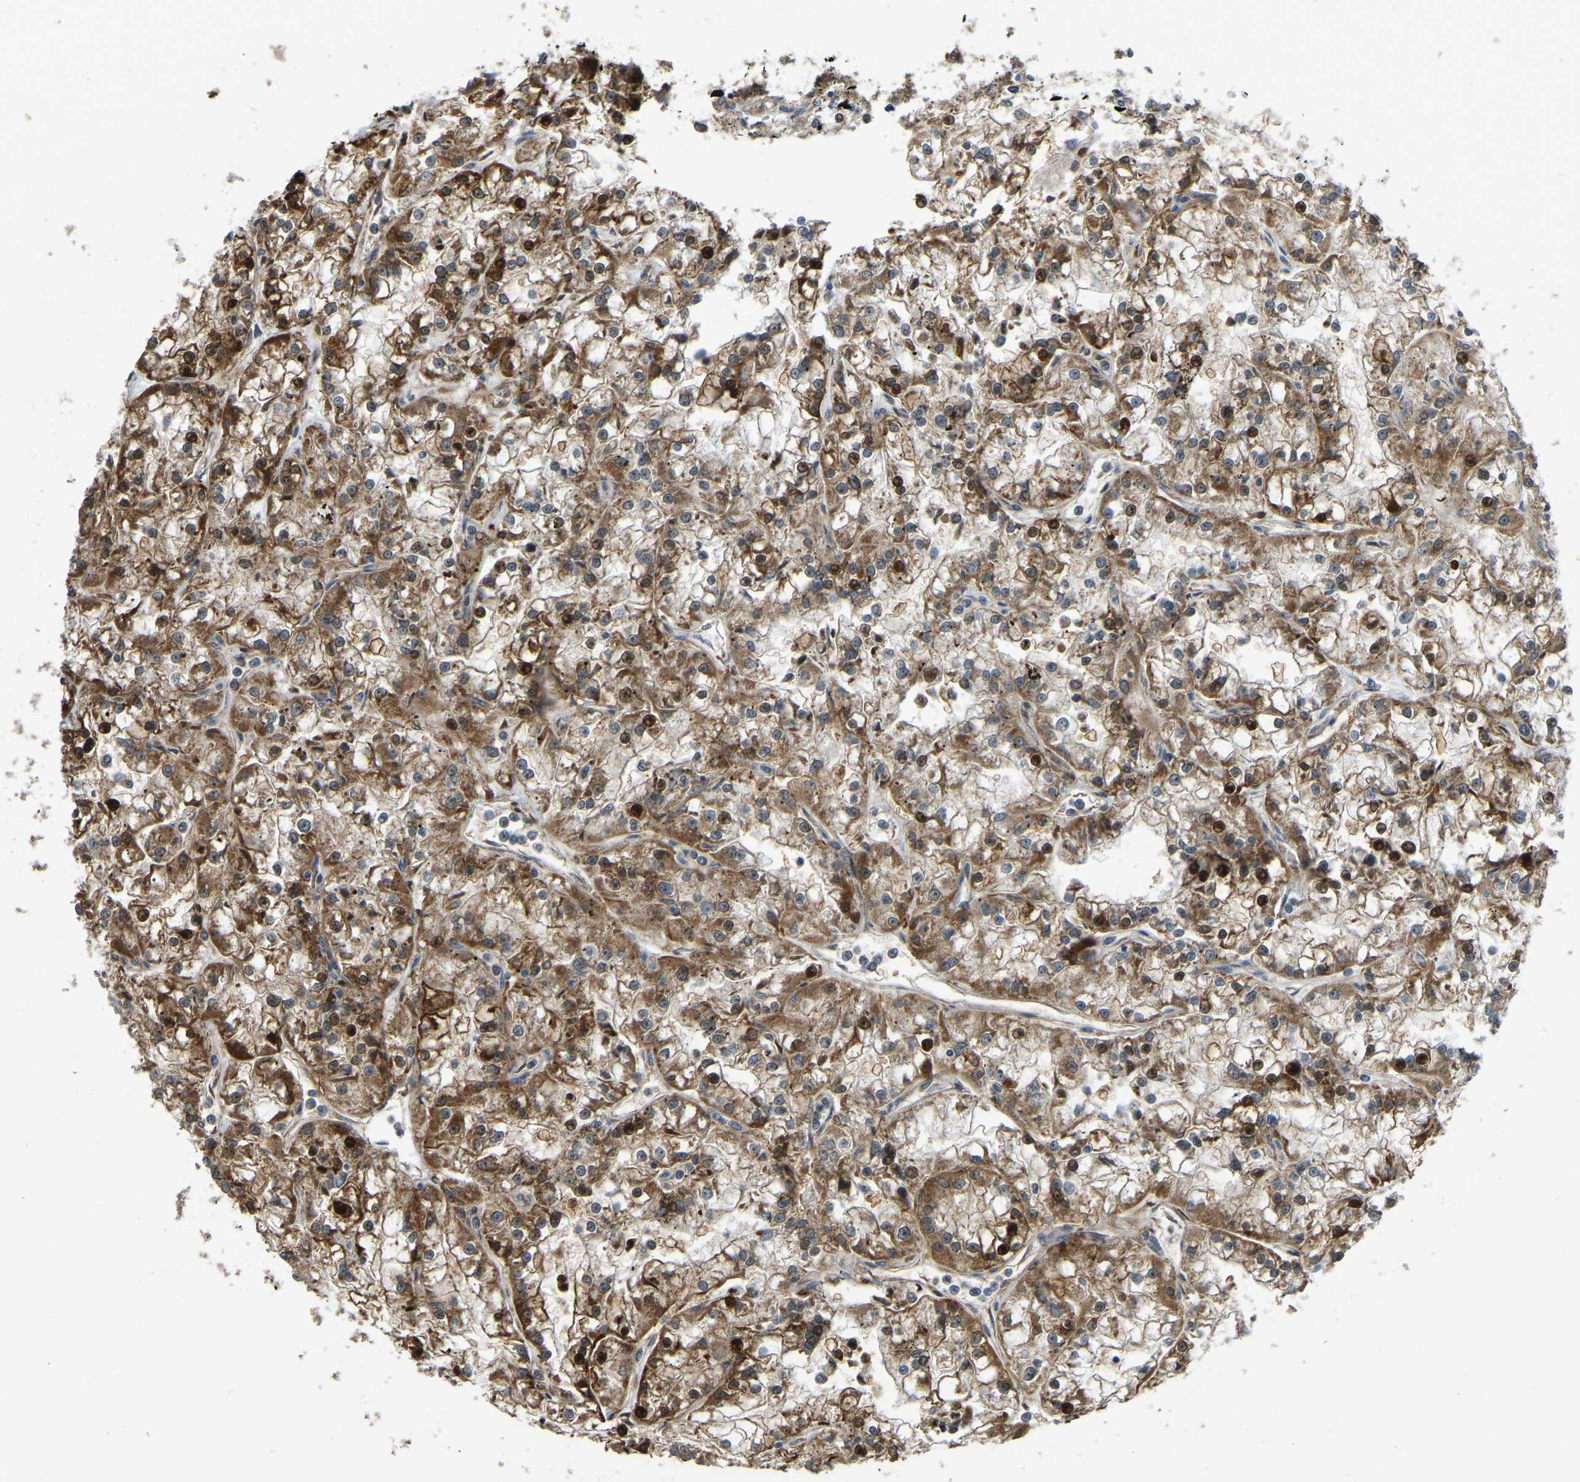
{"staining": {"intensity": "strong", "quantity": ">75%", "location": "cytoplasmic/membranous,nuclear"}, "tissue": "renal cancer", "cell_type": "Tumor cells", "image_type": "cancer", "snomed": [{"axis": "morphology", "description": "Adenocarcinoma, NOS"}, {"axis": "topography", "description": "Kidney"}], "caption": "Renal adenocarcinoma tissue shows strong cytoplasmic/membranous and nuclear expression in approximately >75% of tumor cells, visualized by immunohistochemistry.", "gene": "C21orf91", "patient": {"sex": "female", "age": 52}}